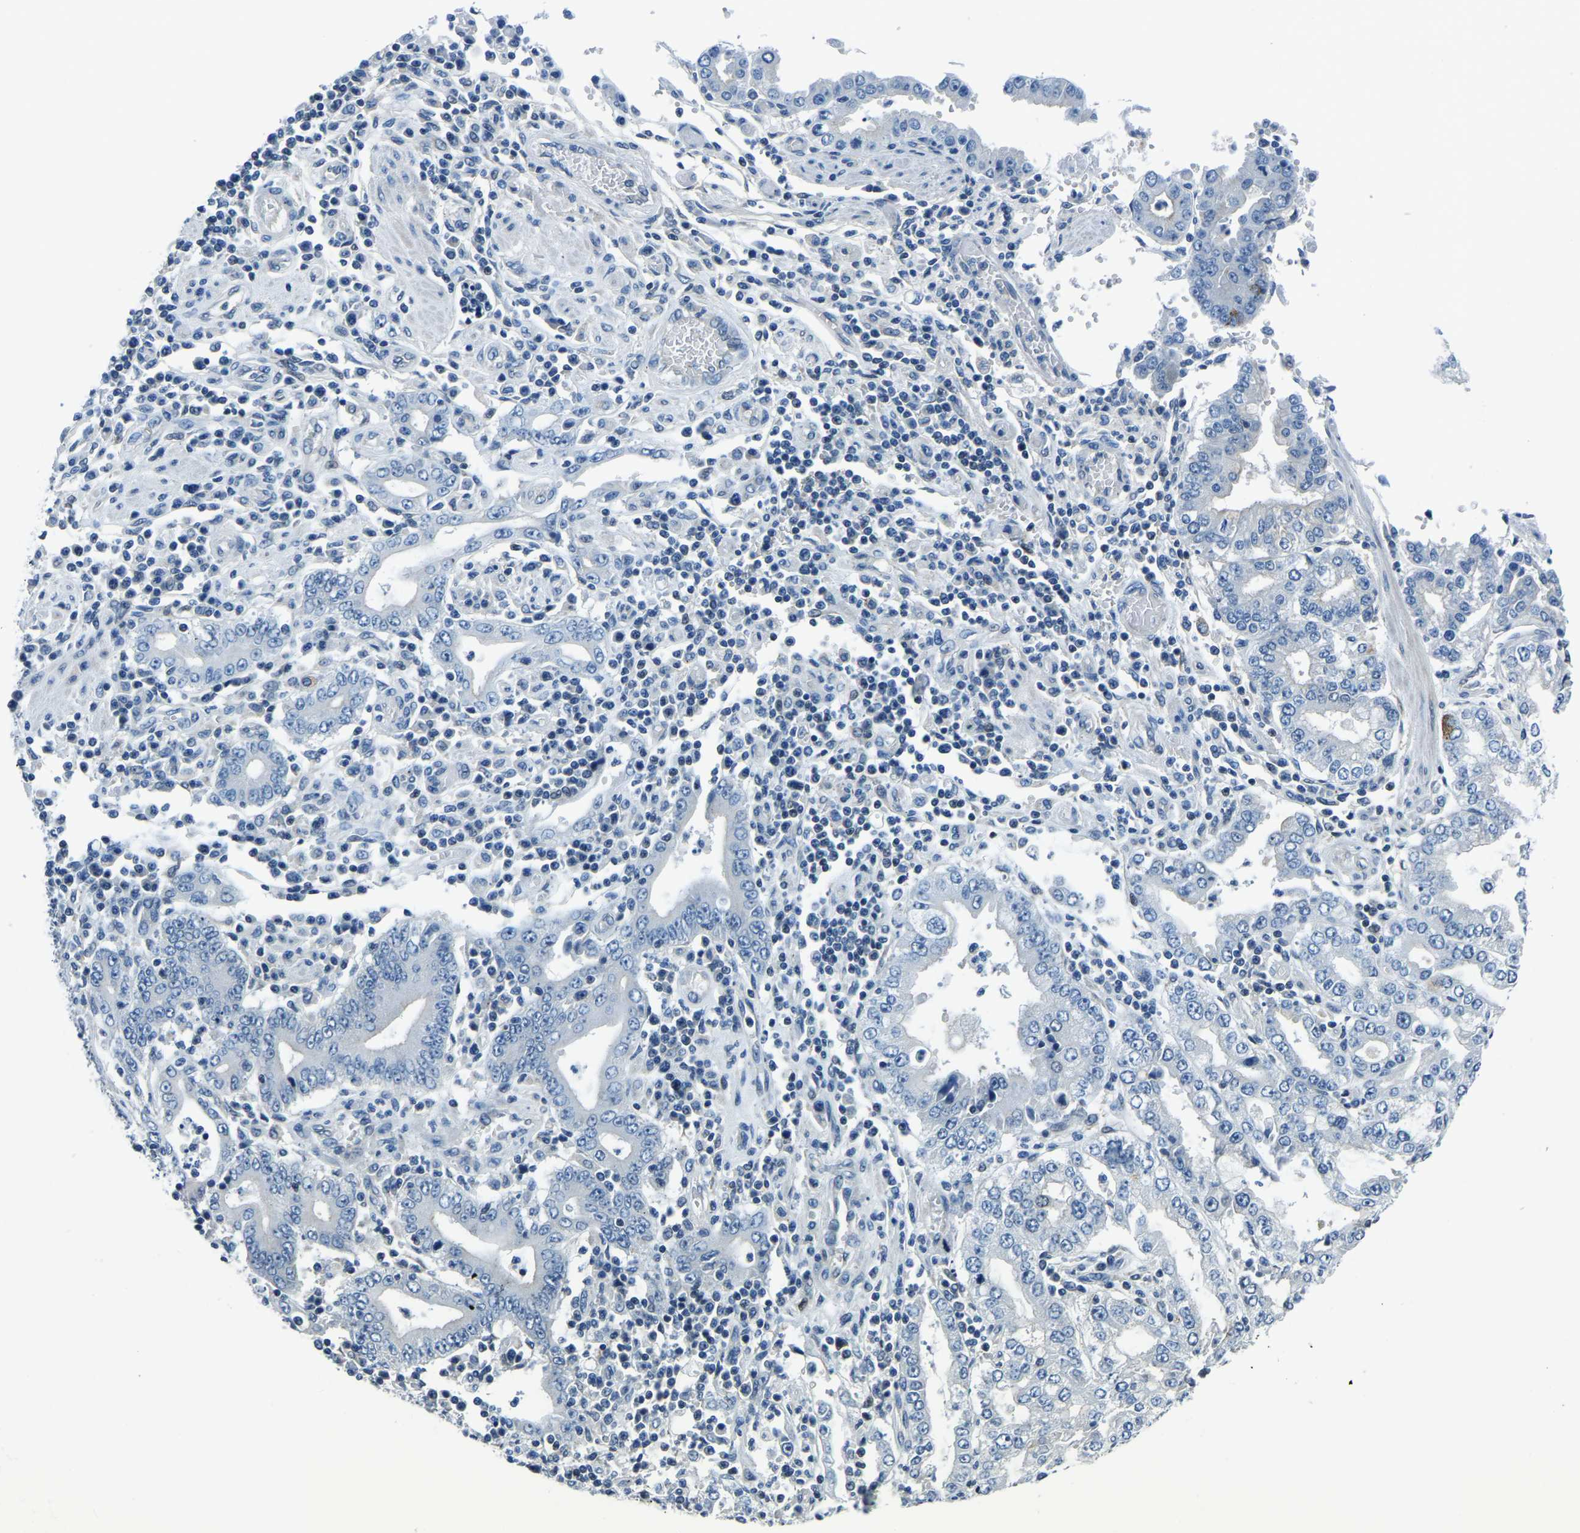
{"staining": {"intensity": "negative", "quantity": "none", "location": "none"}, "tissue": "stomach cancer", "cell_type": "Tumor cells", "image_type": "cancer", "snomed": [{"axis": "morphology", "description": "Adenocarcinoma, NOS"}, {"axis": "topography", "description": "Stomach"}], "caption": "A photomicrograph of adenocarcinoma (stomach) stained for a protein reveals no brown staining in tumor cells.", "gene": "RRP1", "patient": {"sex": "male", "age": 76}}